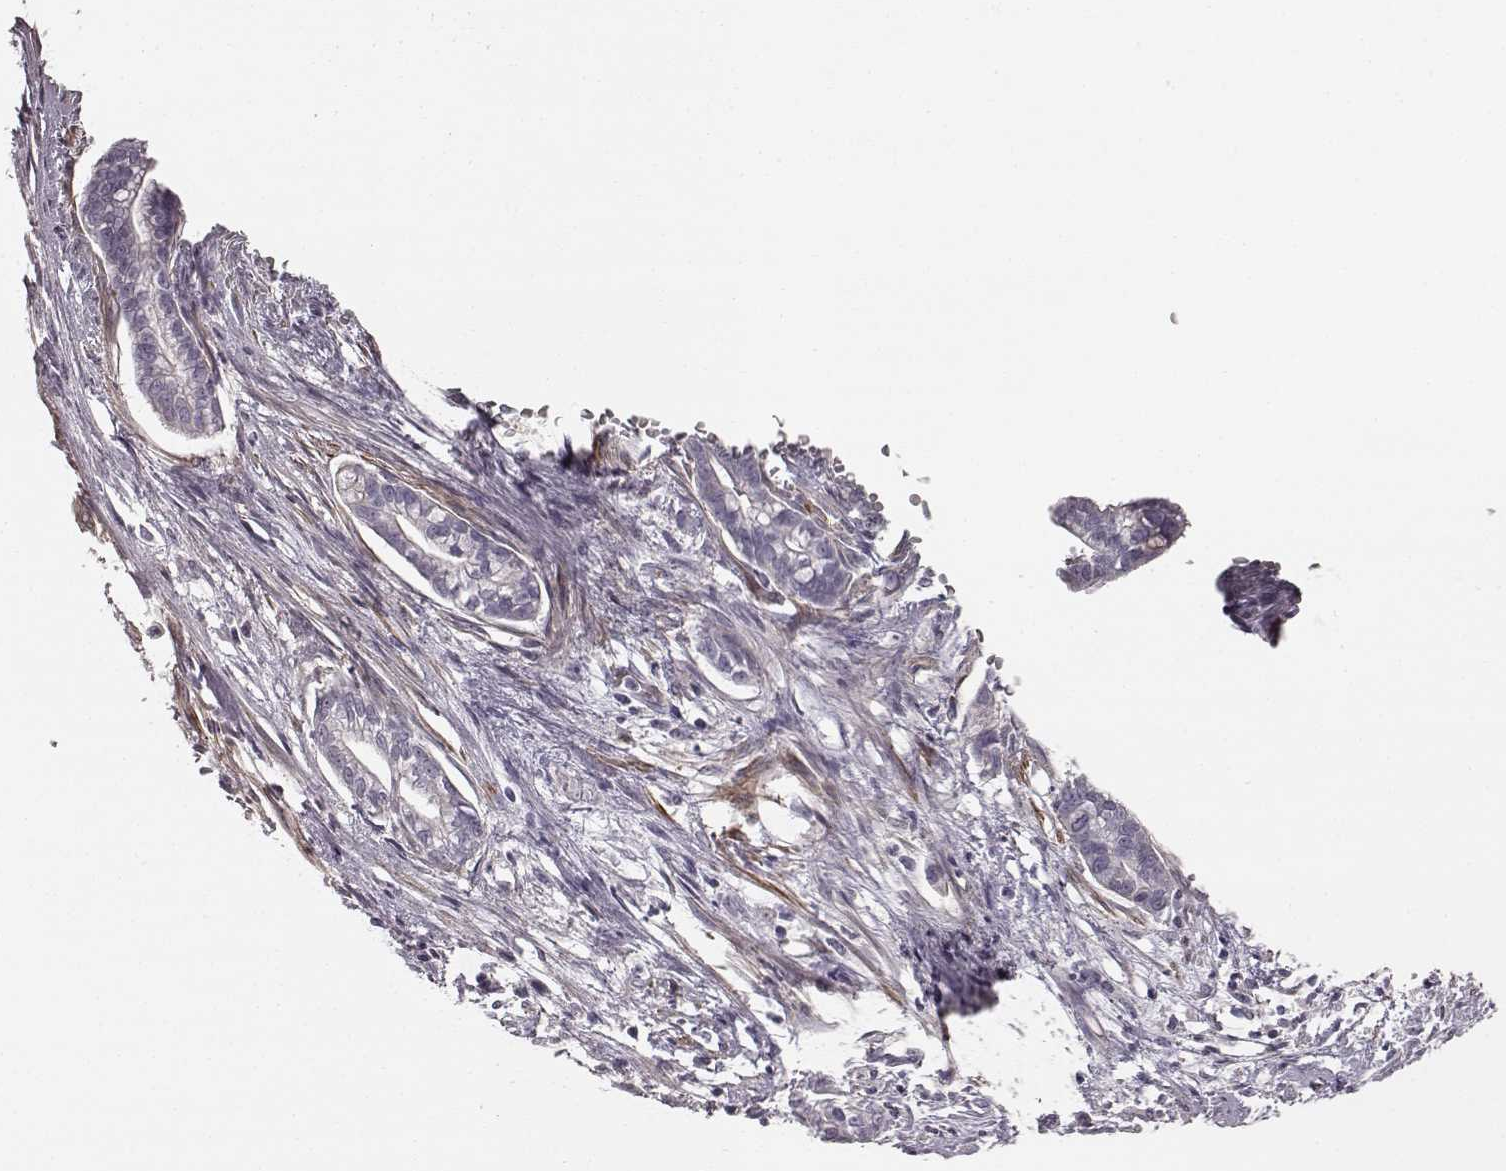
{"staining": {"intensity": "negative", "quantity": "none", "location": "none"}, "tissue": "cervical cancer", "cell_type": "Tumor cells", "image_type": "cancer", "snomed": [{"axis": "morphology", "description": "Adenocarcinoma, NOS"}, {"axis": "topography", "description": "Cervix"}], "caption": "Protein analysis of cervical adenocarcinoma shows no significant positivity in tumor cells.", "gene": "PRLHR", "patient": {"sex": "female", "age": 62}}